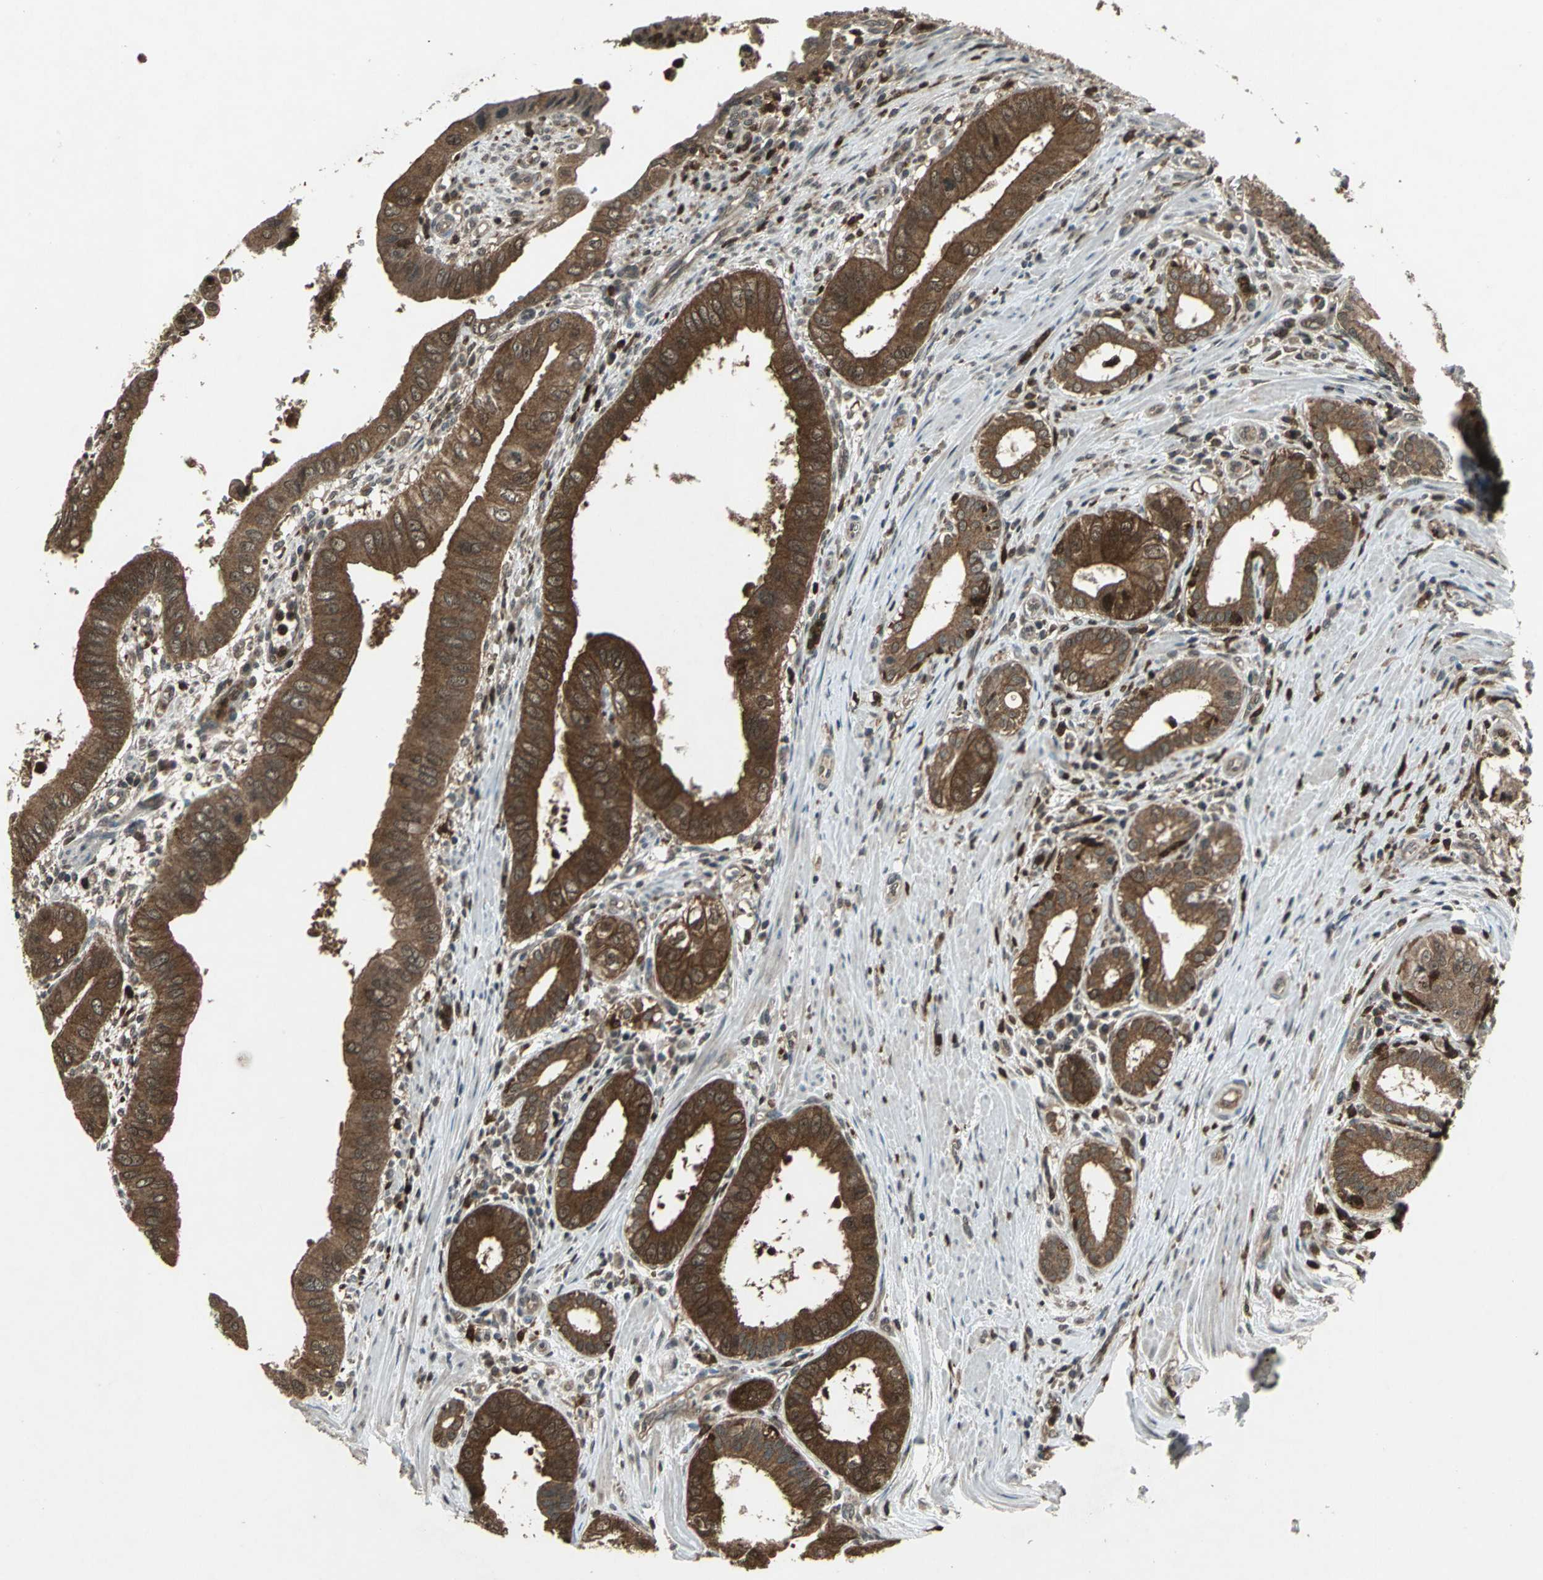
{"staining": {"intensity": "strong", "quantity": ">75%", "location": "cytoplasmic/membranous"}, "tissue": "pancreatic cancer", "cell_type": "Tumor cells", "image_type": "cancer", "snomed": [{"axis": "morphology", "description": "Normal tissue, NOS"}, {"axis": "topography", "description": "Lymph node"}], "caption": "Immunohistochemistry (DAB (3,3'-diaminobenzidine)) staining of human pancreatic cancer exhibits strong cytoplasmic/membranous protein expression in about >75% of tumor cells.", "gene": "PYCARD", "patient": {"sex": "male", "age": 50}}